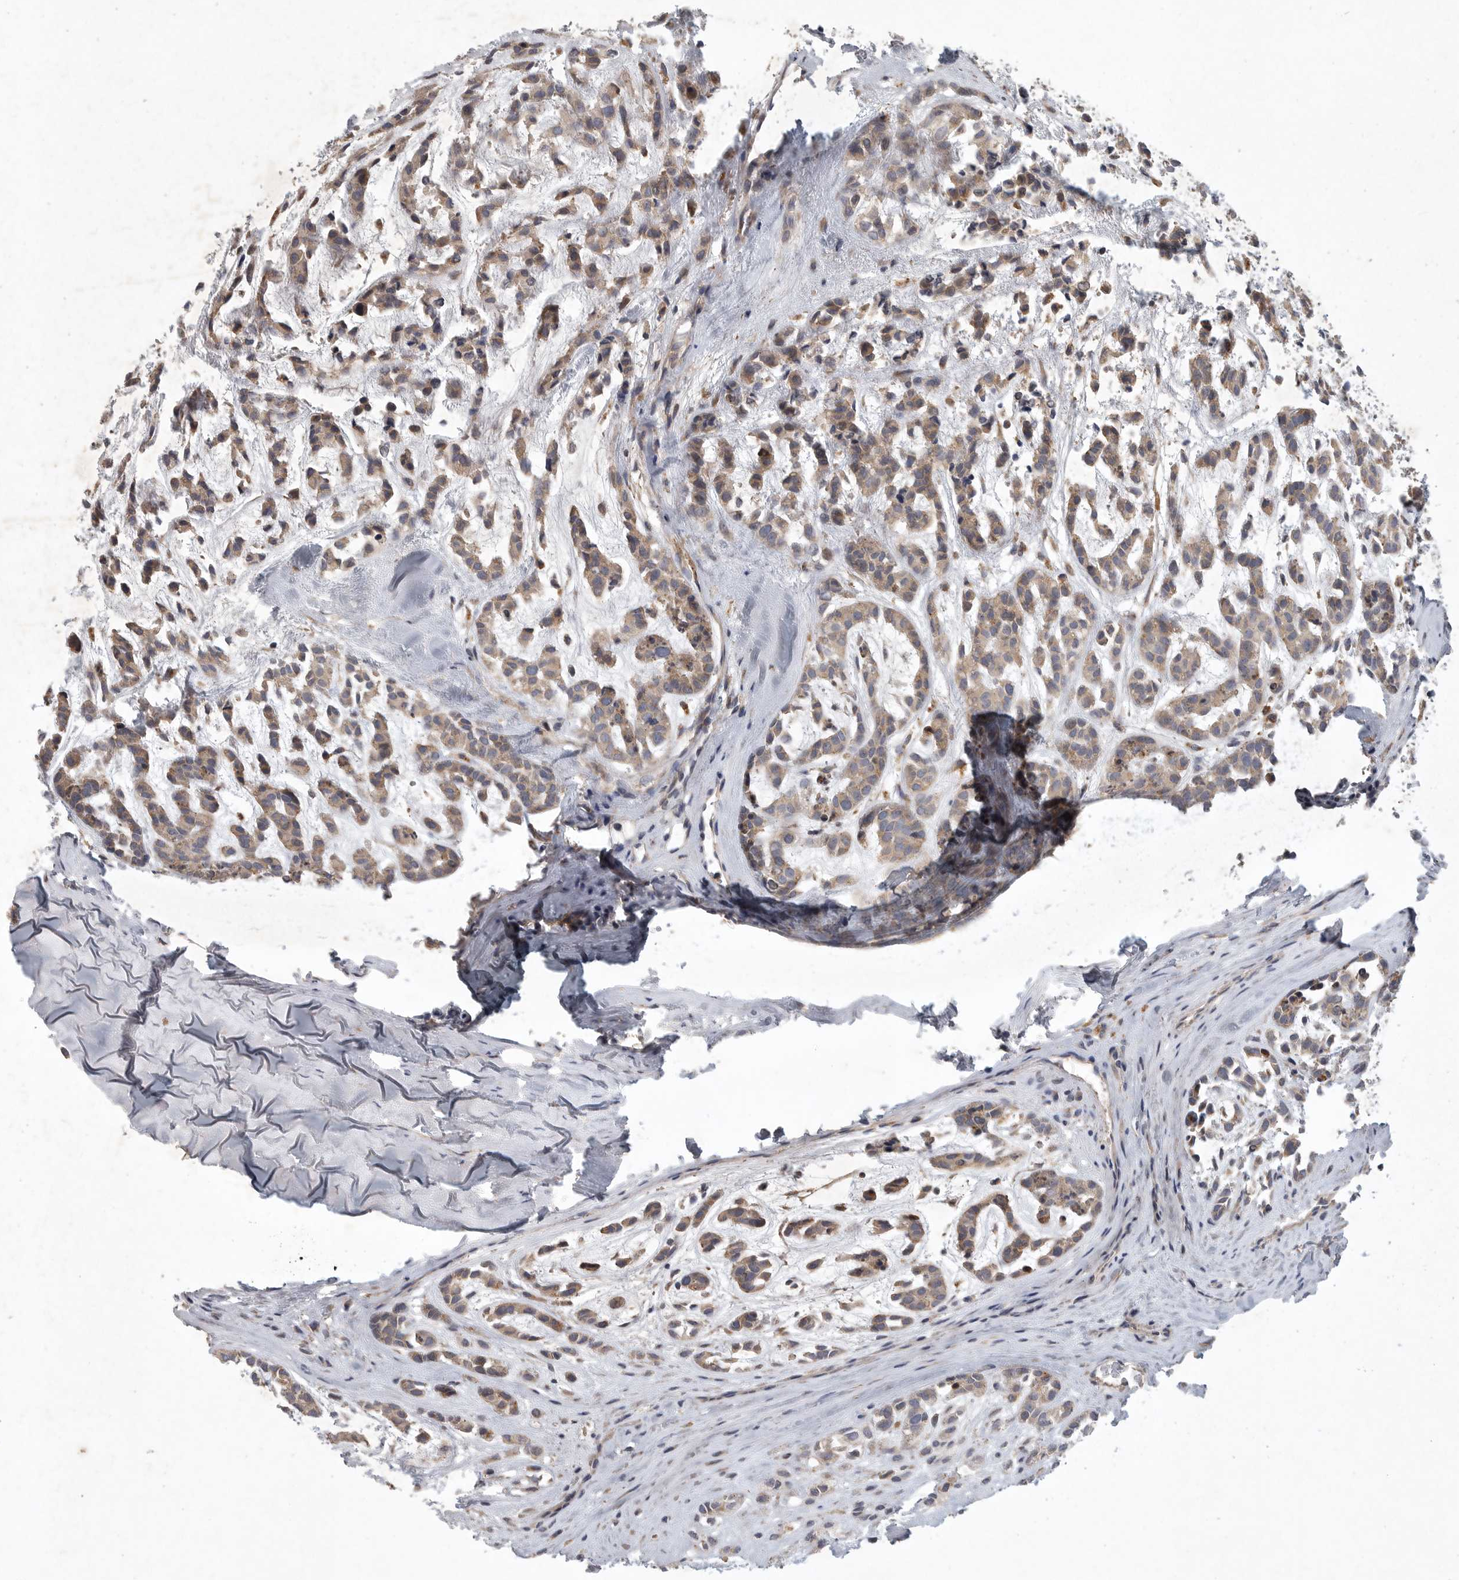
{"staining": {"intensity": "weak", "quantity": "25%-75%", "location": "cytoplasmic/membranous"}, "tissue": "head and neck cancer", "cell_type": "Tumor cells", "image_type": "cancer", "snomed": [{"axis": "morphology", "description": "Adenocarcinoma, NOS"}, {"axis": "morphology", "description": "Adenoma, NOS"}, {"axis": "topography", "description": "Head-Neck"}], "caption": "Immunohistochemical staining of head and neck cancer exhibits low levels of weak cytoplasmic/membranous protein positivity in about 25%-75% of tumor cells. (DAB (3,3'-diaminobenzidine) = brown stain, brightfield microscopy at high magnification).", "gene": "LAMTOR3", "patient": {"sex": "female", "age": 55}}